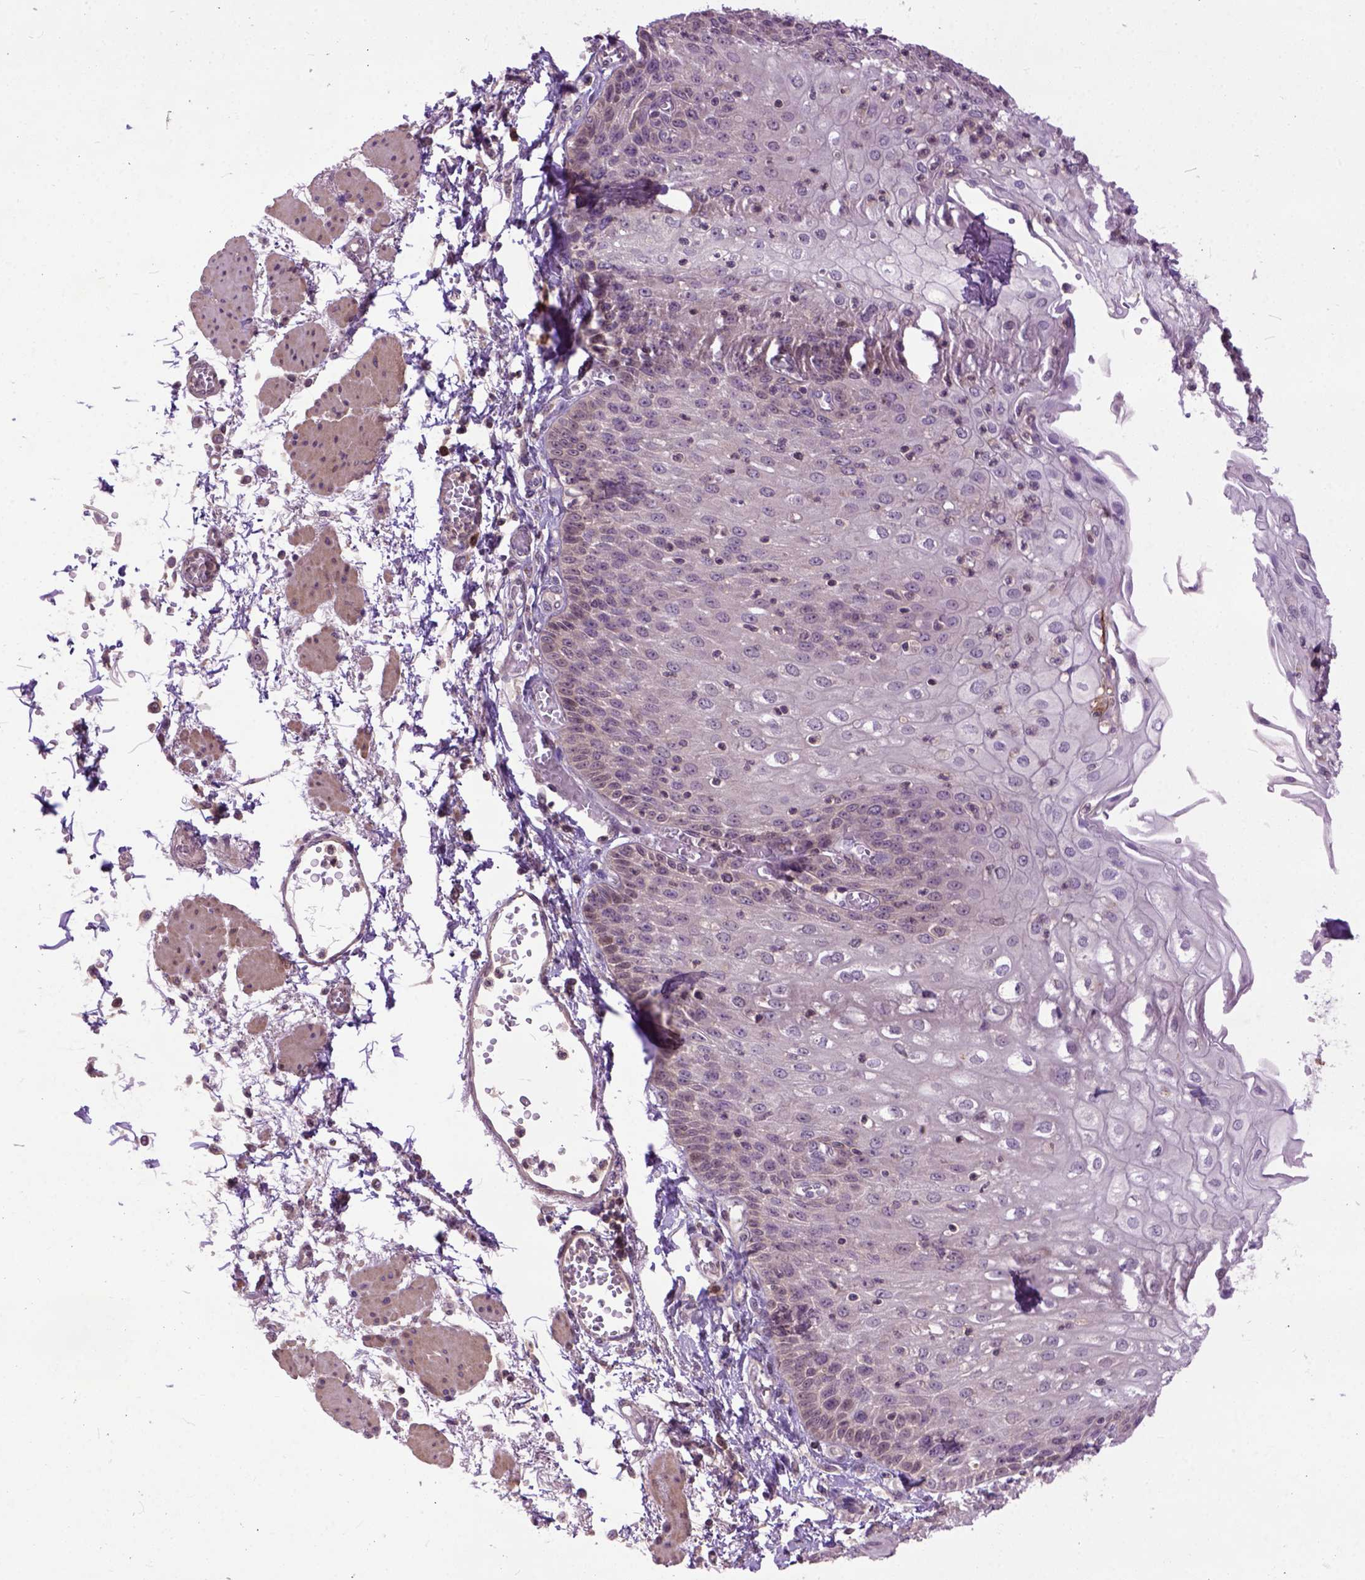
{"staining": {"intensity": "negative", "quantity": "none", "location": "none"}, "tissue": "esophagus", "cell_type": "Squamous epithelial cells", "image_type": "normal", "snomed": [{"axis": "morphology", "description": "Normal tissue, NOS"}, {"axis": "morphology", "description": "Adenocarcinoma, NOS"}, {"axis": "topography", "description": "Esophagus"}], "caption": "Micrograph shows no protein staining in squamous epithelial cells of unremarkable esophagus. (DAB (3,3'-diaminobenzidine) immunohistochemistry (IHC) with hematoxylin counter stain).", "gene": "CPNE1", "patient": {"sex": "male", "age": 81}}